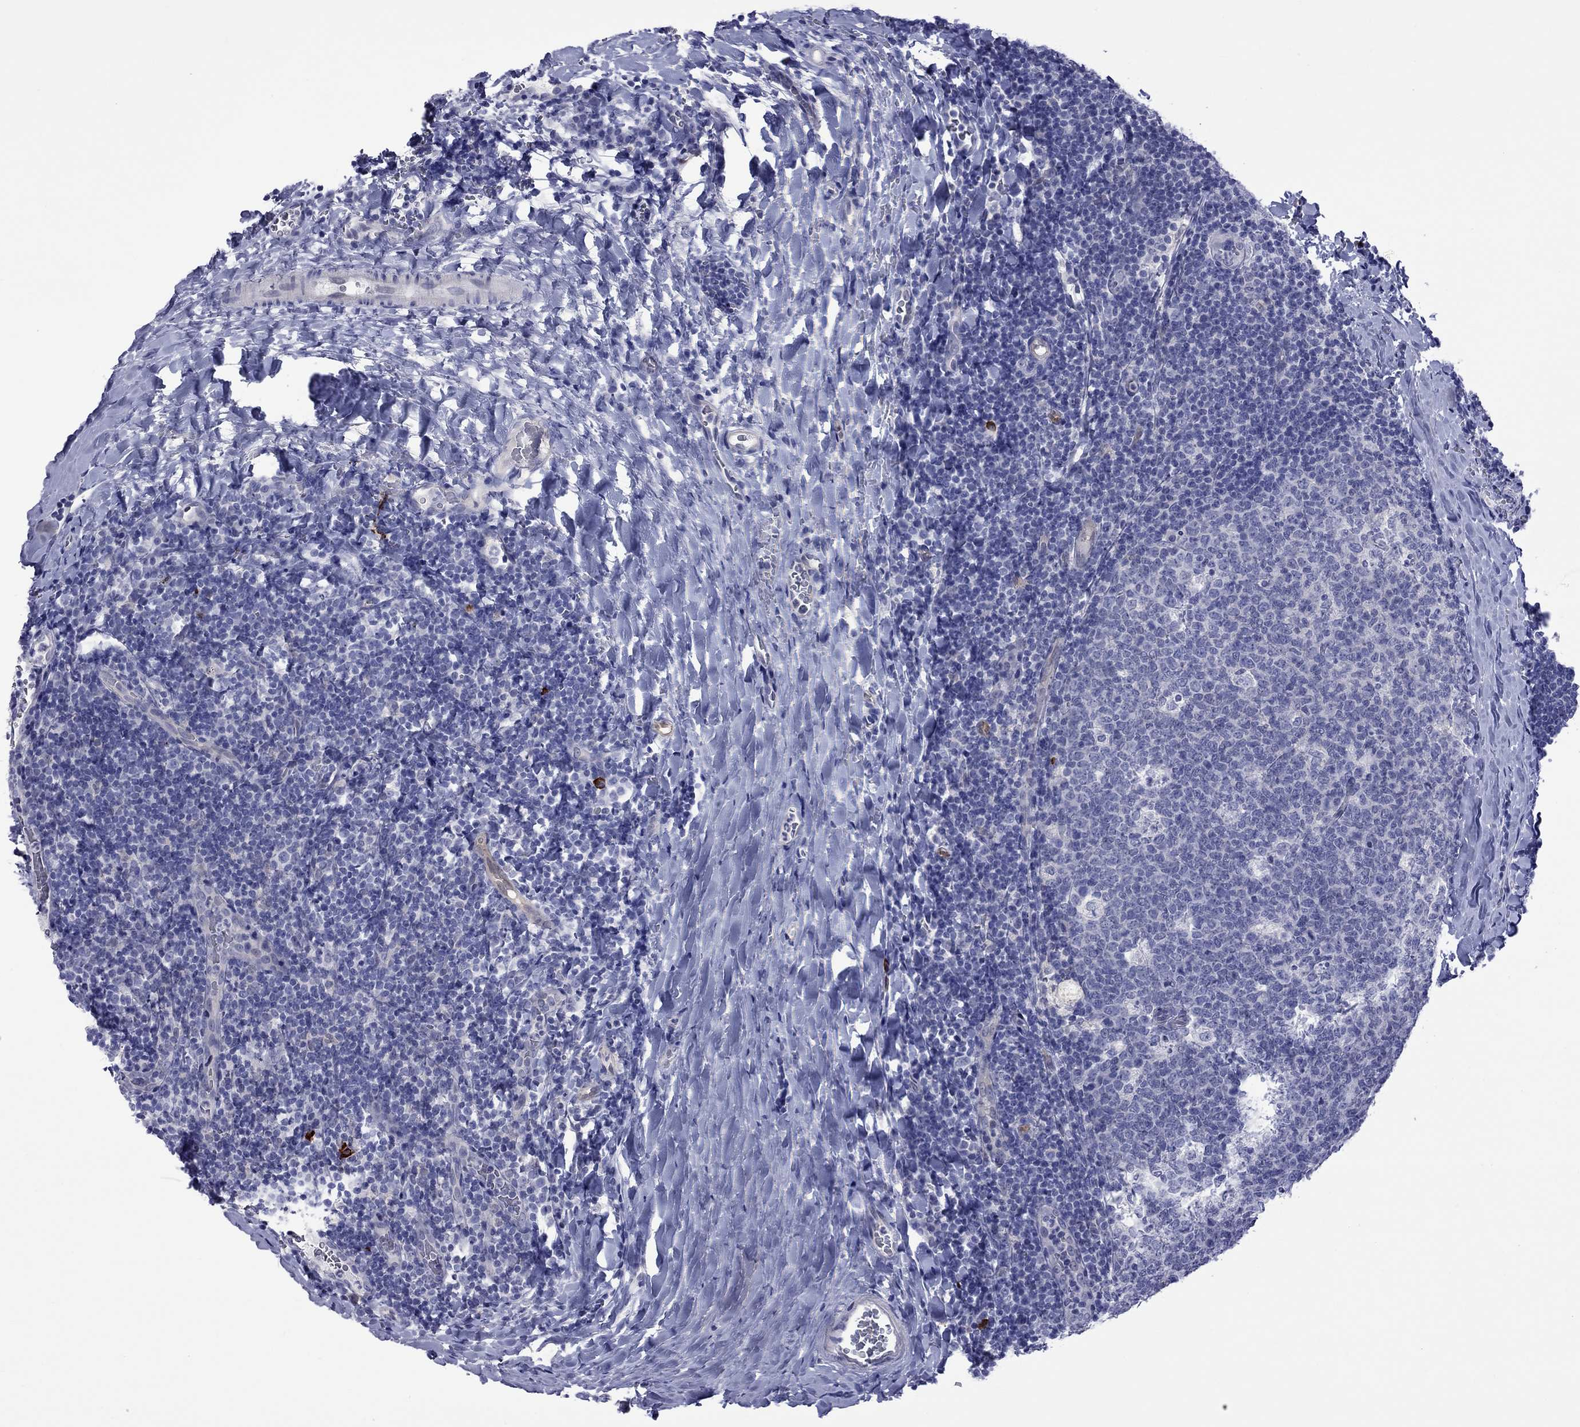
{"staining": {"intensity": "negative", "quantity": "none", "location": "none"}, "tissue": "tonsil", "cell_type": "Germinal center cells", "image_type": "normal", "snomed": [{"axis": "morphology", "description": "Normal tissue, NOS"}, {"axis": "topography", "description": "Tonsil"}], "caption": "Germinal center cells are negative for brown protein staining in benign tonsil. (Brightfield microscopy of DAB (3,3'-diaminobenzidine) immunohistochemistry (IHC) at high magnification).", "gene": "CTNNBIP1", "patient": {"sex": "male", "age": 17}}